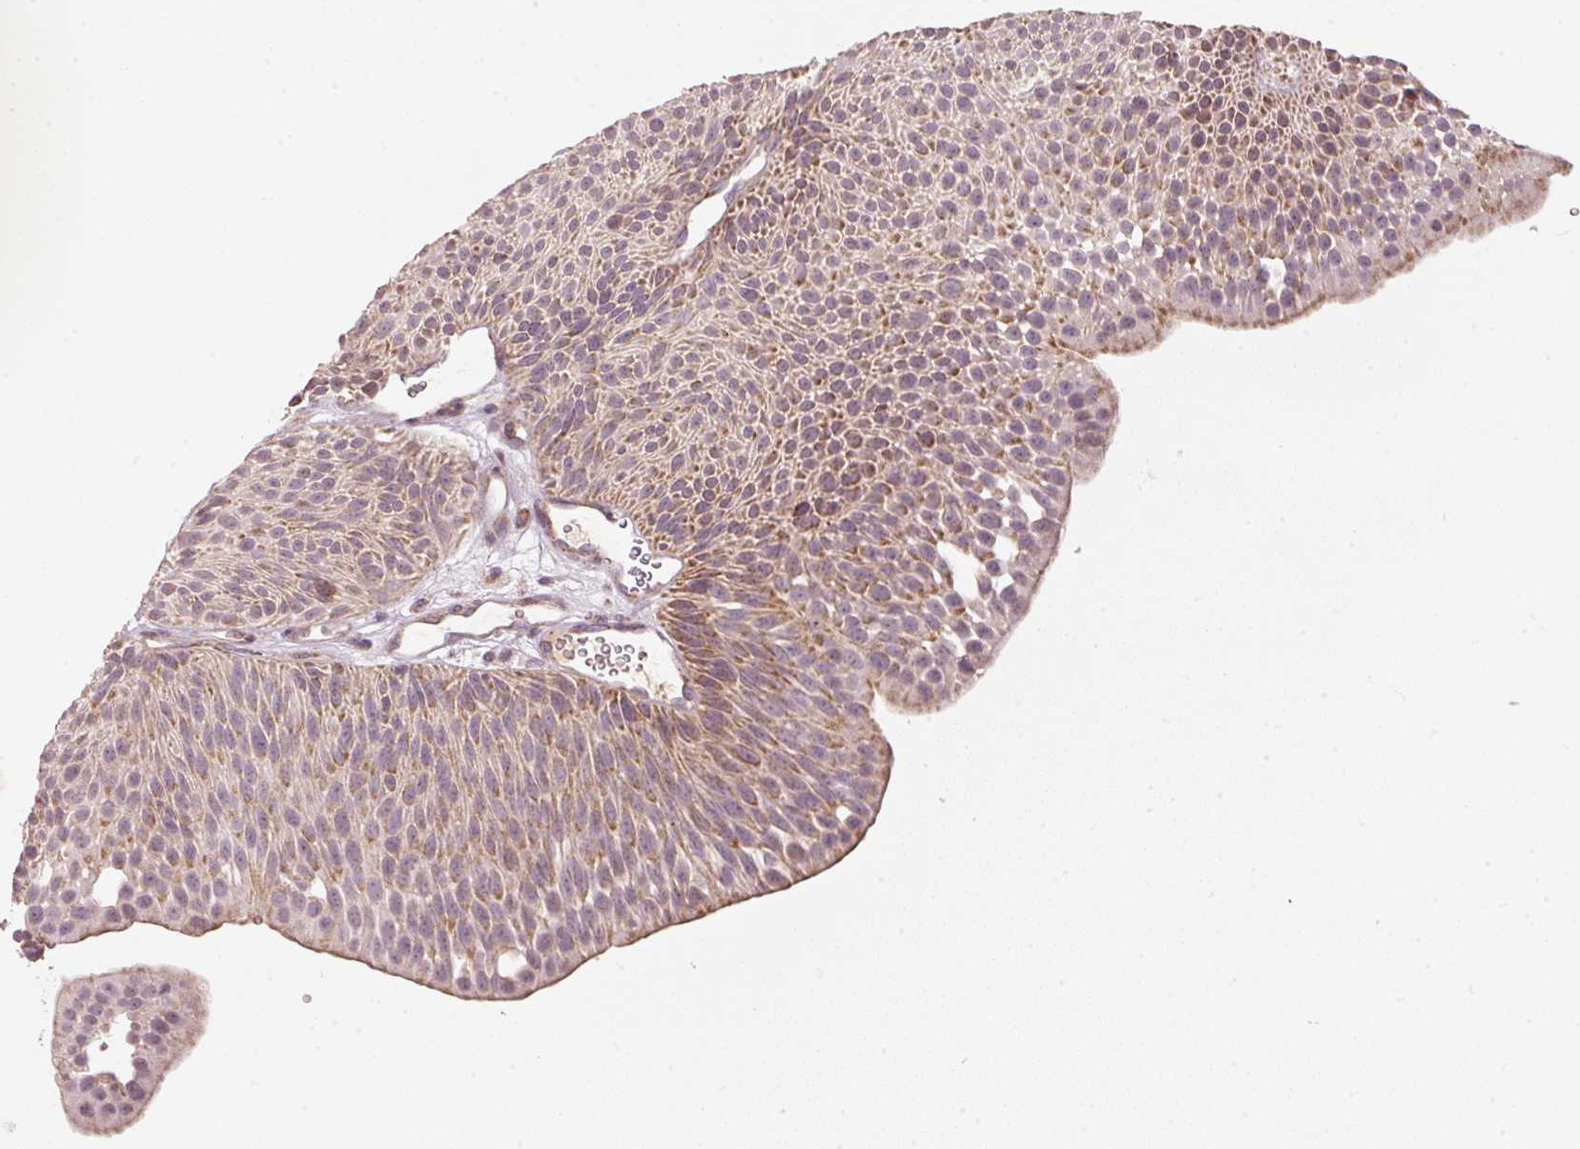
{"staining": {"intensity": "moderate", "quantity": "<25%", "location": "cytoplasmic/membranous"}, "tissue": "urothelial cancer", "cell_type": "Tumor cells", "image_type": "cancer", "snomed": [{"axis": "morphology", "description": "Urothelial carcinoma, NOS"}, {"axis": "topography", "description": "Urinary bladder"}], "caption": "This image exhibits immunohistochemistry staining of transitional cell carcinoma, with low moderate cytoplasmic/membranous staining in about <25% of tumor cells.", "gene": "TOB2", "patient": {"sex": "male", "age": 67}}